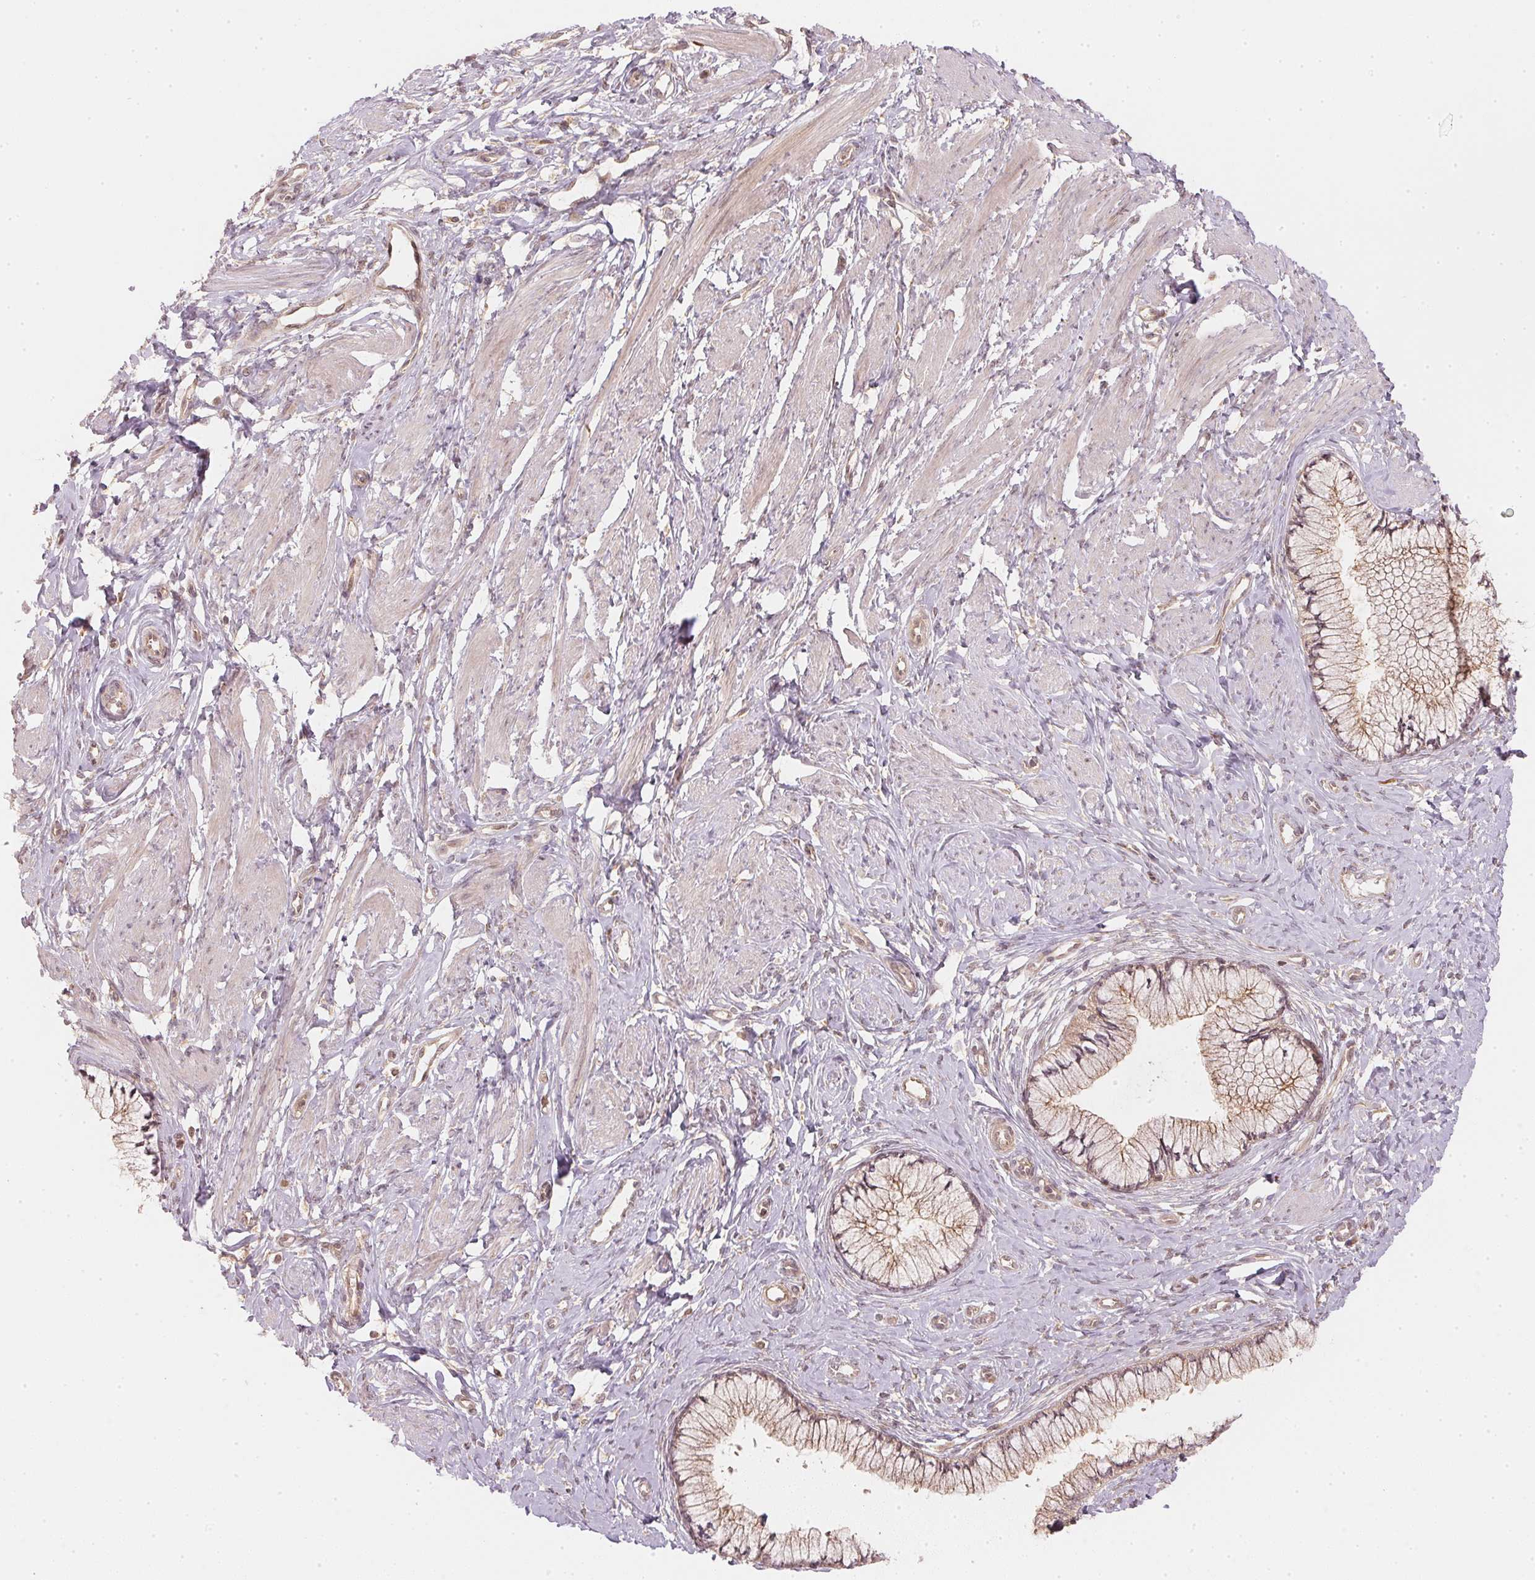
{"staining": {"intensity": "weak", "quantity": "25%-75%", "location": "cytoplasmic/membranous"}, "tissue": "cervix", "cell_type": "Glandular cells", "image_type": "normal", "snomed": [{"axis": "morphology", "description": "Normal tissue, NOS"}, {"axis": "topography", "description": "Cervix"}], "caption": "Immunohistochemistry (IHC) photomicrograph of unremarkable human cervix stained for a protein (brown), which displays low levels of weak cytoplasmic/membranous staining in about 25%-75% of glandular cells.", "gene": "WDR54", "patient": {"sex": "female", "age": 37}}